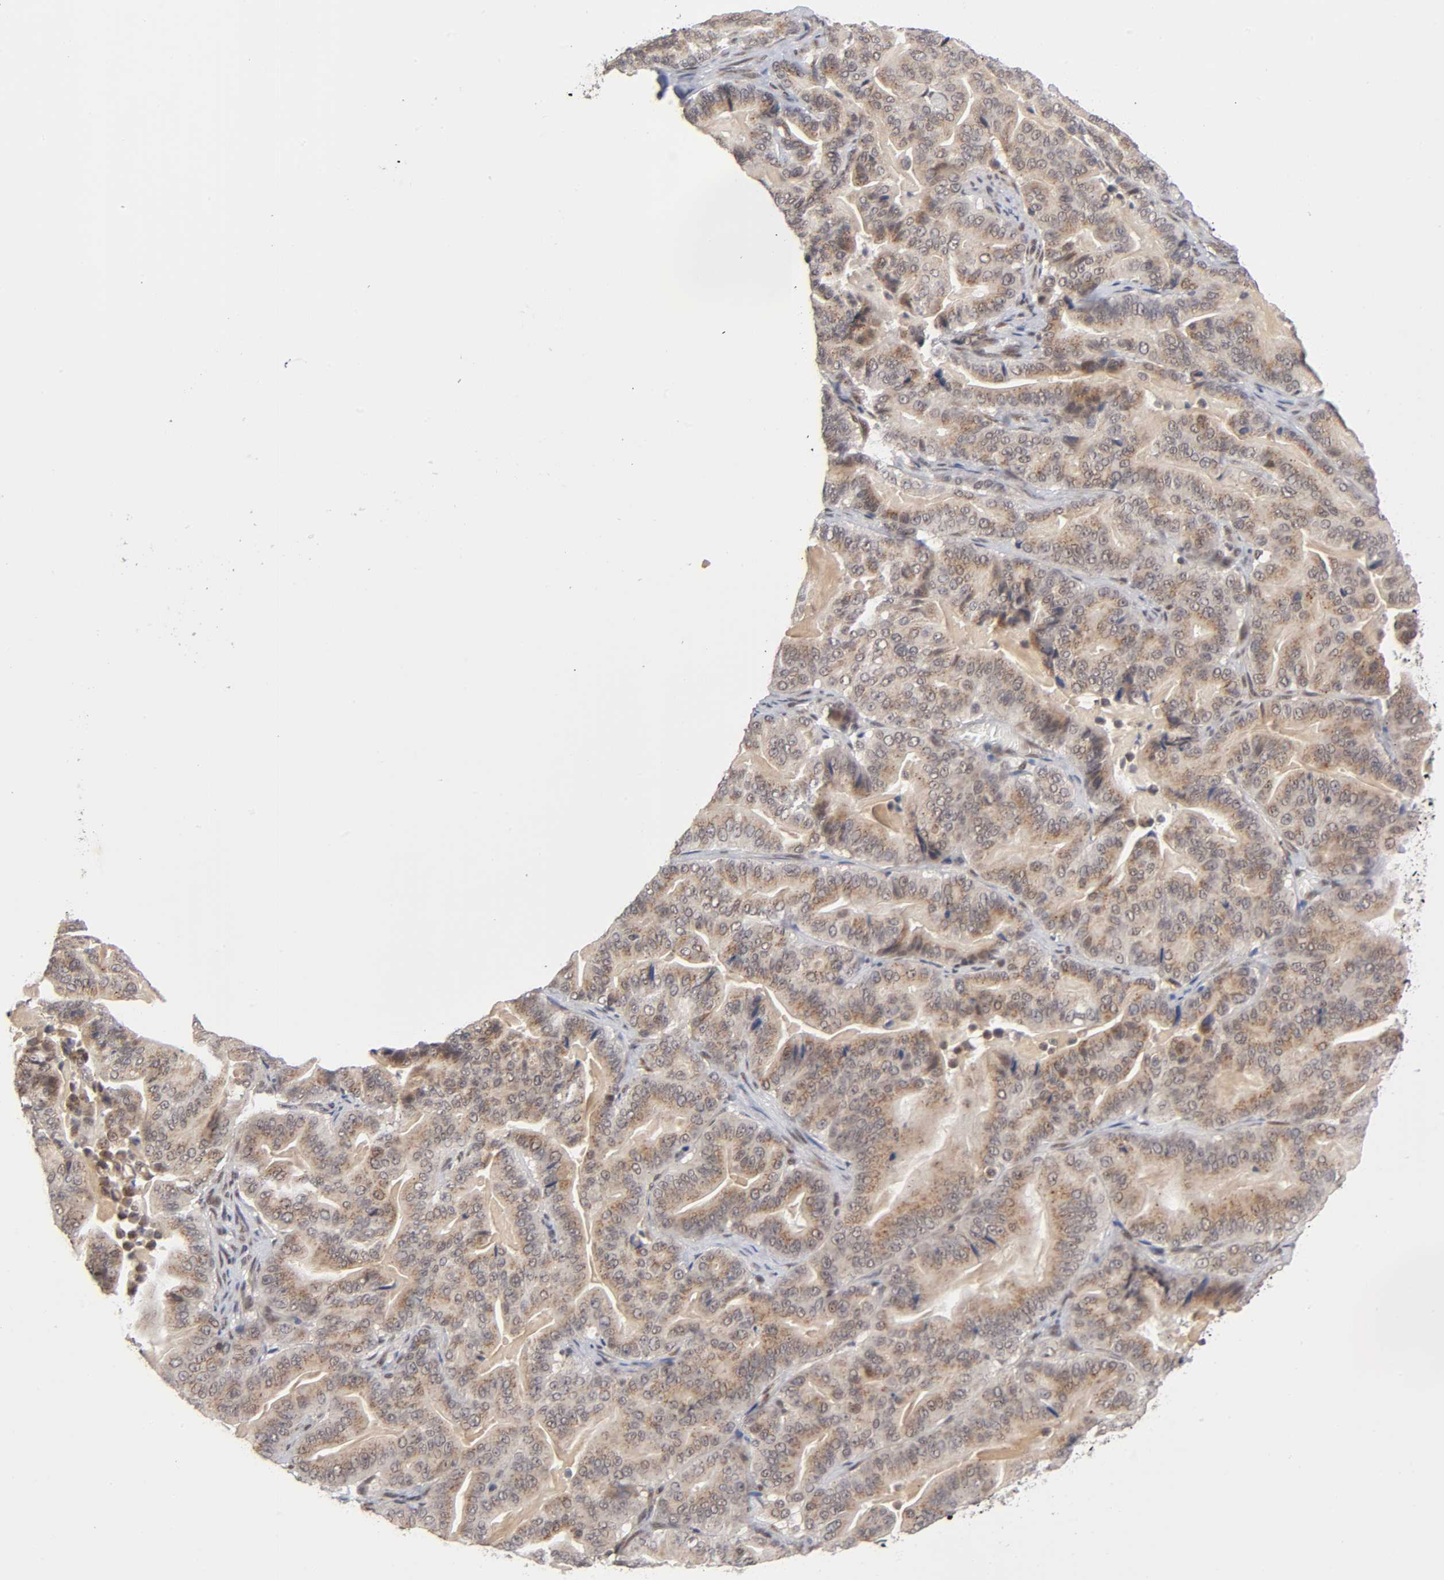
{"staining": {"intensity": "moderate", "quantity": ">75%", "location": "cytoplasmic/membranous,nuclear"}, "tissue": "pancreatic cancer", "cell_type": "Tumor cells", "image_type": "cancer", "snomed": [{"axis": "morphology", "description": "Adenocarcinoma, NOS"}, {"axis": "topography", "description": "Pancreas"}], "caption": "About >75% of tumor cells in human pancreatic cancer (adenocarcinoma) show moderate cytoplasmic/membranous and nuclear protein expression as visualized by brown immunohistochemical staining.", "gene": "EP300", "patient": {"sex": "male", "age": 63}}